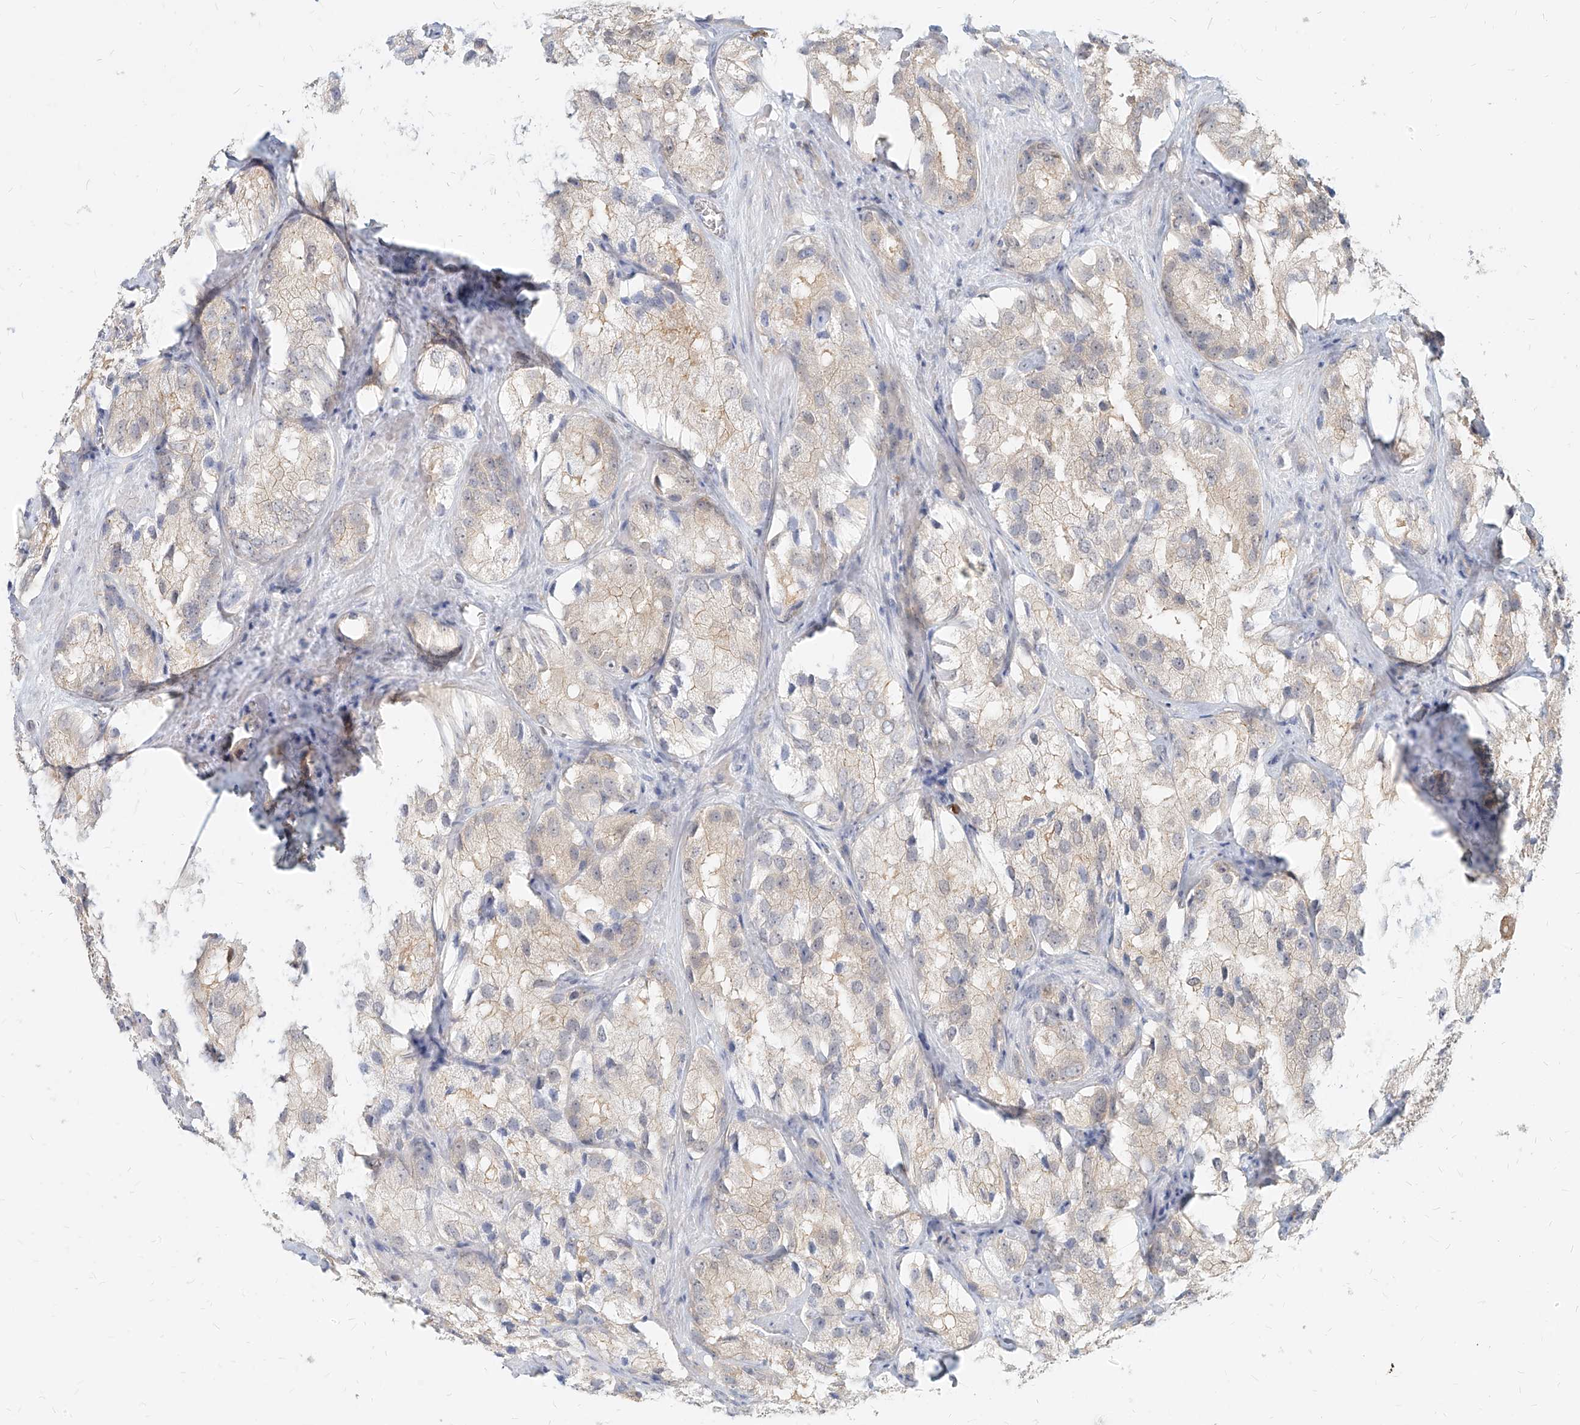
{"staining": {"intensity": "negative", "quantity": "none", "location": "none"}, "tissue": "prostate cancer", "cell_type": "Tumor cells", "image_type": "cancer", "snomed": [{"axis": "morphology", "description": "Adenocarcinoma, High grade"}, {"axis": "topography", "description": "Prostate"}], "caption": "DAB (3,3'-diaminobenzidine) immunohistochemical staining of prostate high-grade adenocarcinoma exhibits no significant staining in tumor cells. The staining was performed using DAB (3,3'-diaminobenzidine) to visualize the protein expression in brown, while the nuclei were stained in blue with hematoxylin (Magnification: 20x).", "gene": "PGD", "patient": {"sex": "male", "age": 66}}